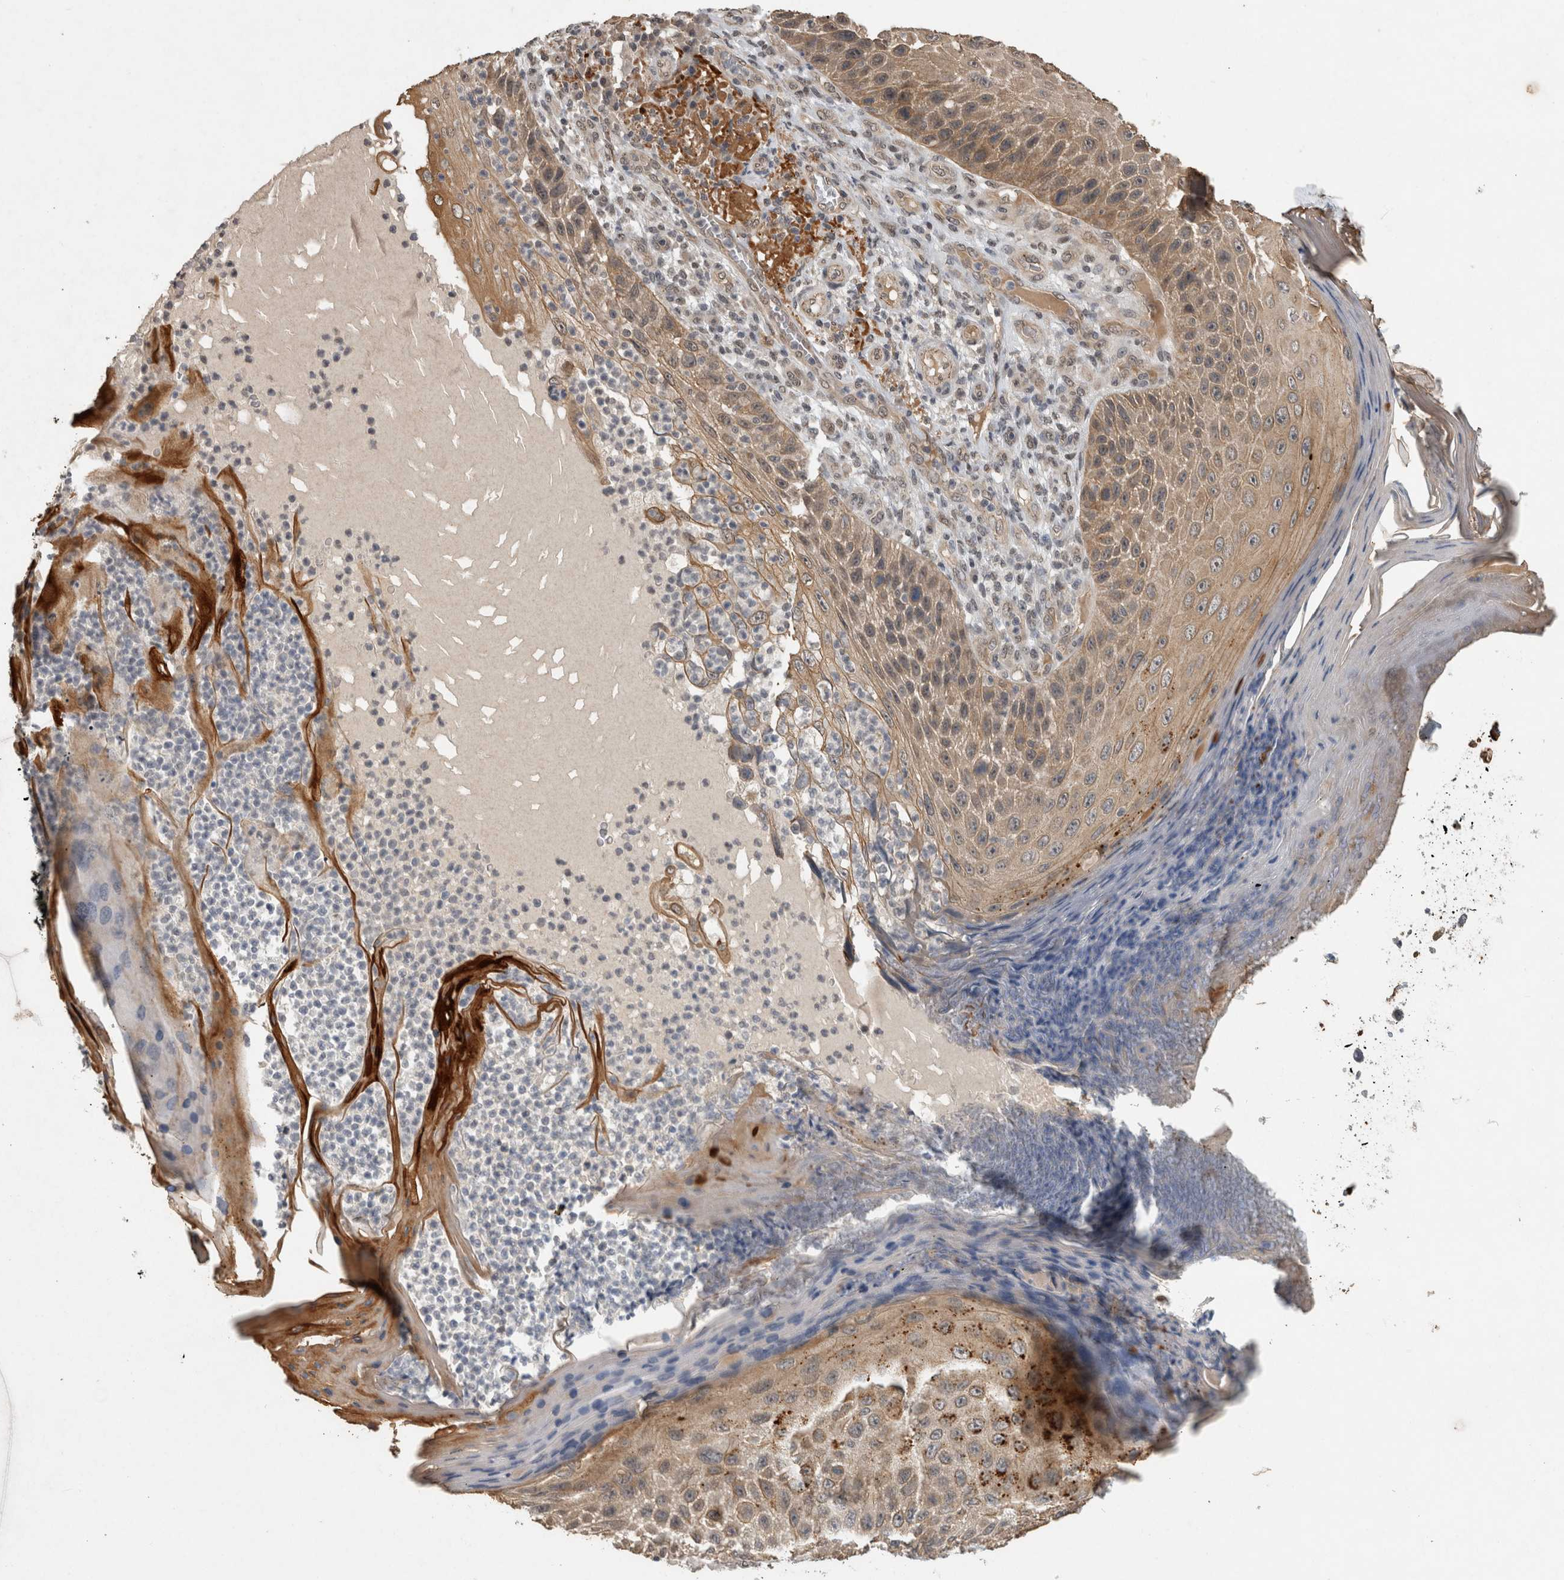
{"staining": {"intensity": "moderate", "quantity": ">75%", "location": "cytoplasmic/membranous"}, "tissue": "skin cancer", "cell_type": "Tumor cells", "image_type": "cancer", "snomed": [{"axis": "morphology", "description": "Squamous cell carcinoma, NOS"}, {"axis": "topography", "description": "Skin"}], "caption": "IHC (DAB (3,3'-diaminobenzidine)) staining of human skin squamous cell carcinoma shows moderate cytoplasmic/membranous protein positivity in approximately >75% of tumor cells.", "gene": "RHPN1", "patient": {"sex": "female", "age": 88}}